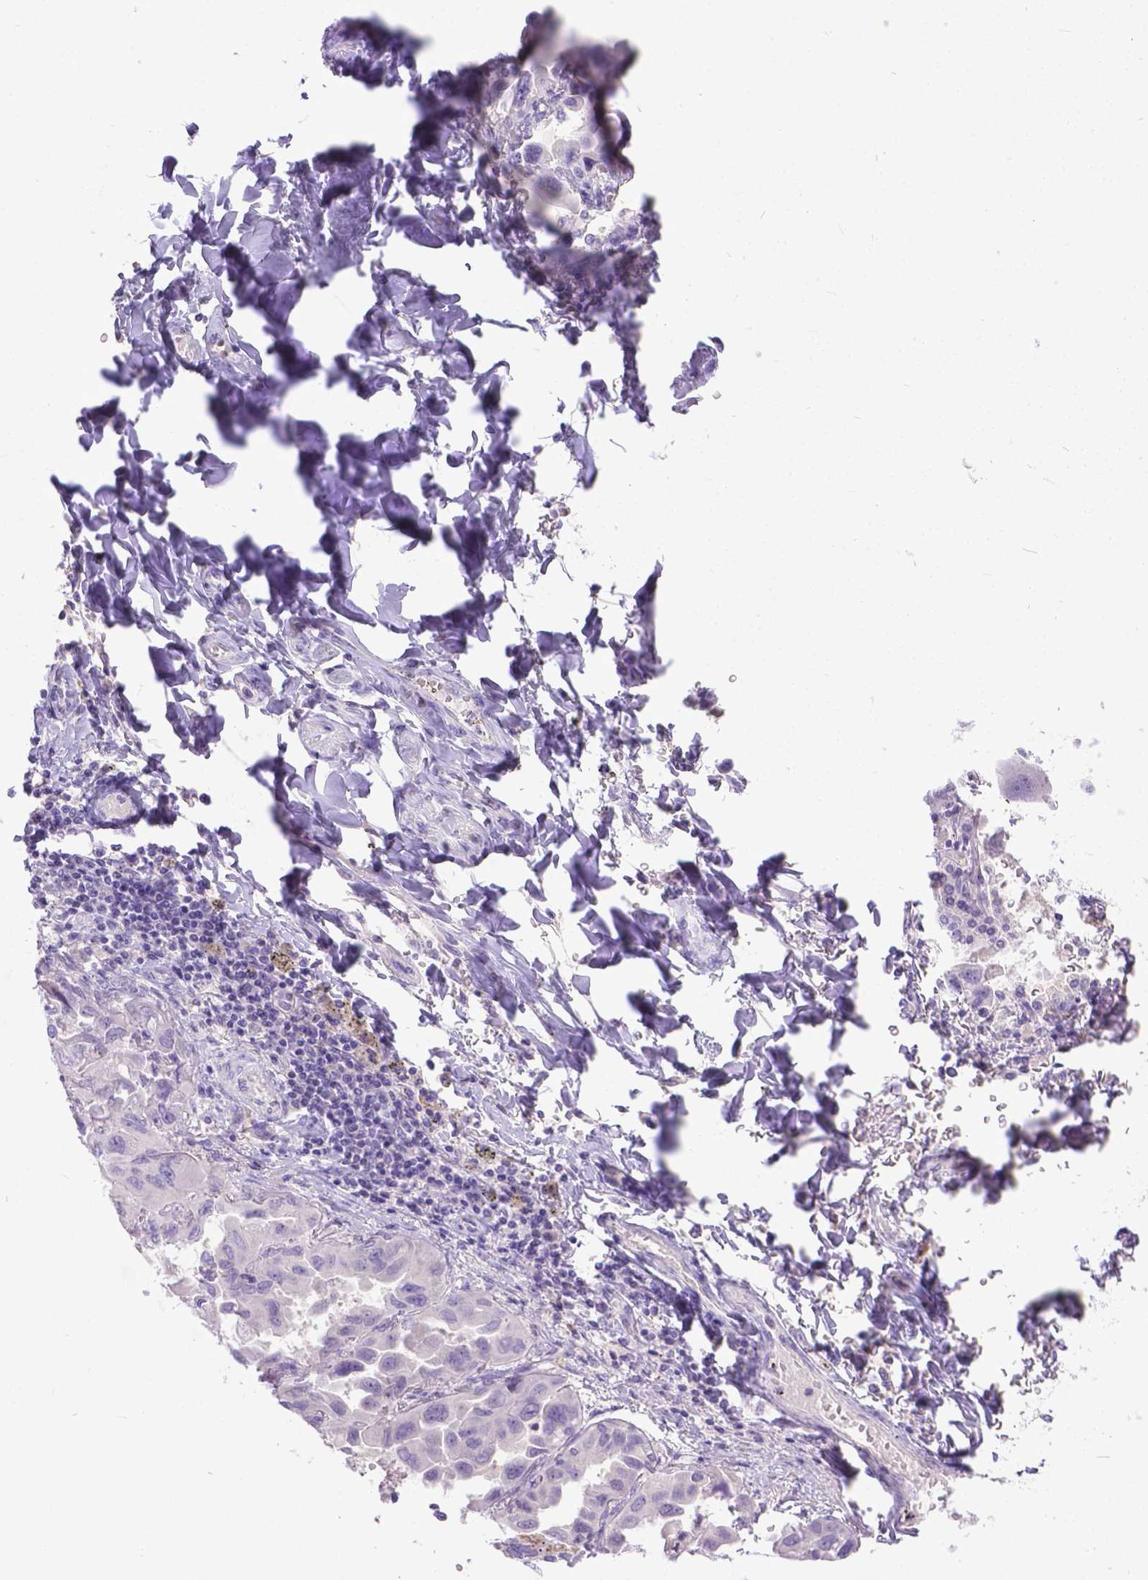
{"staining": {"intensity": "negative", "quantity": "none", "location": "none"}, "tissue": "lung cancer", "cell_type": "Tumor cells", "image_type": "cancer", "snomed": [{"axis": "morphology", "description": "Adenocarcinoma, NOS"}, {"axis": "topography", "description": "Lung"}], "caption": "Tumor cells are negative for brown protein staining in adenocarcinoma (lung).", "gene": "TTLL6", "patient": {"sex": "male", "age": 64}}